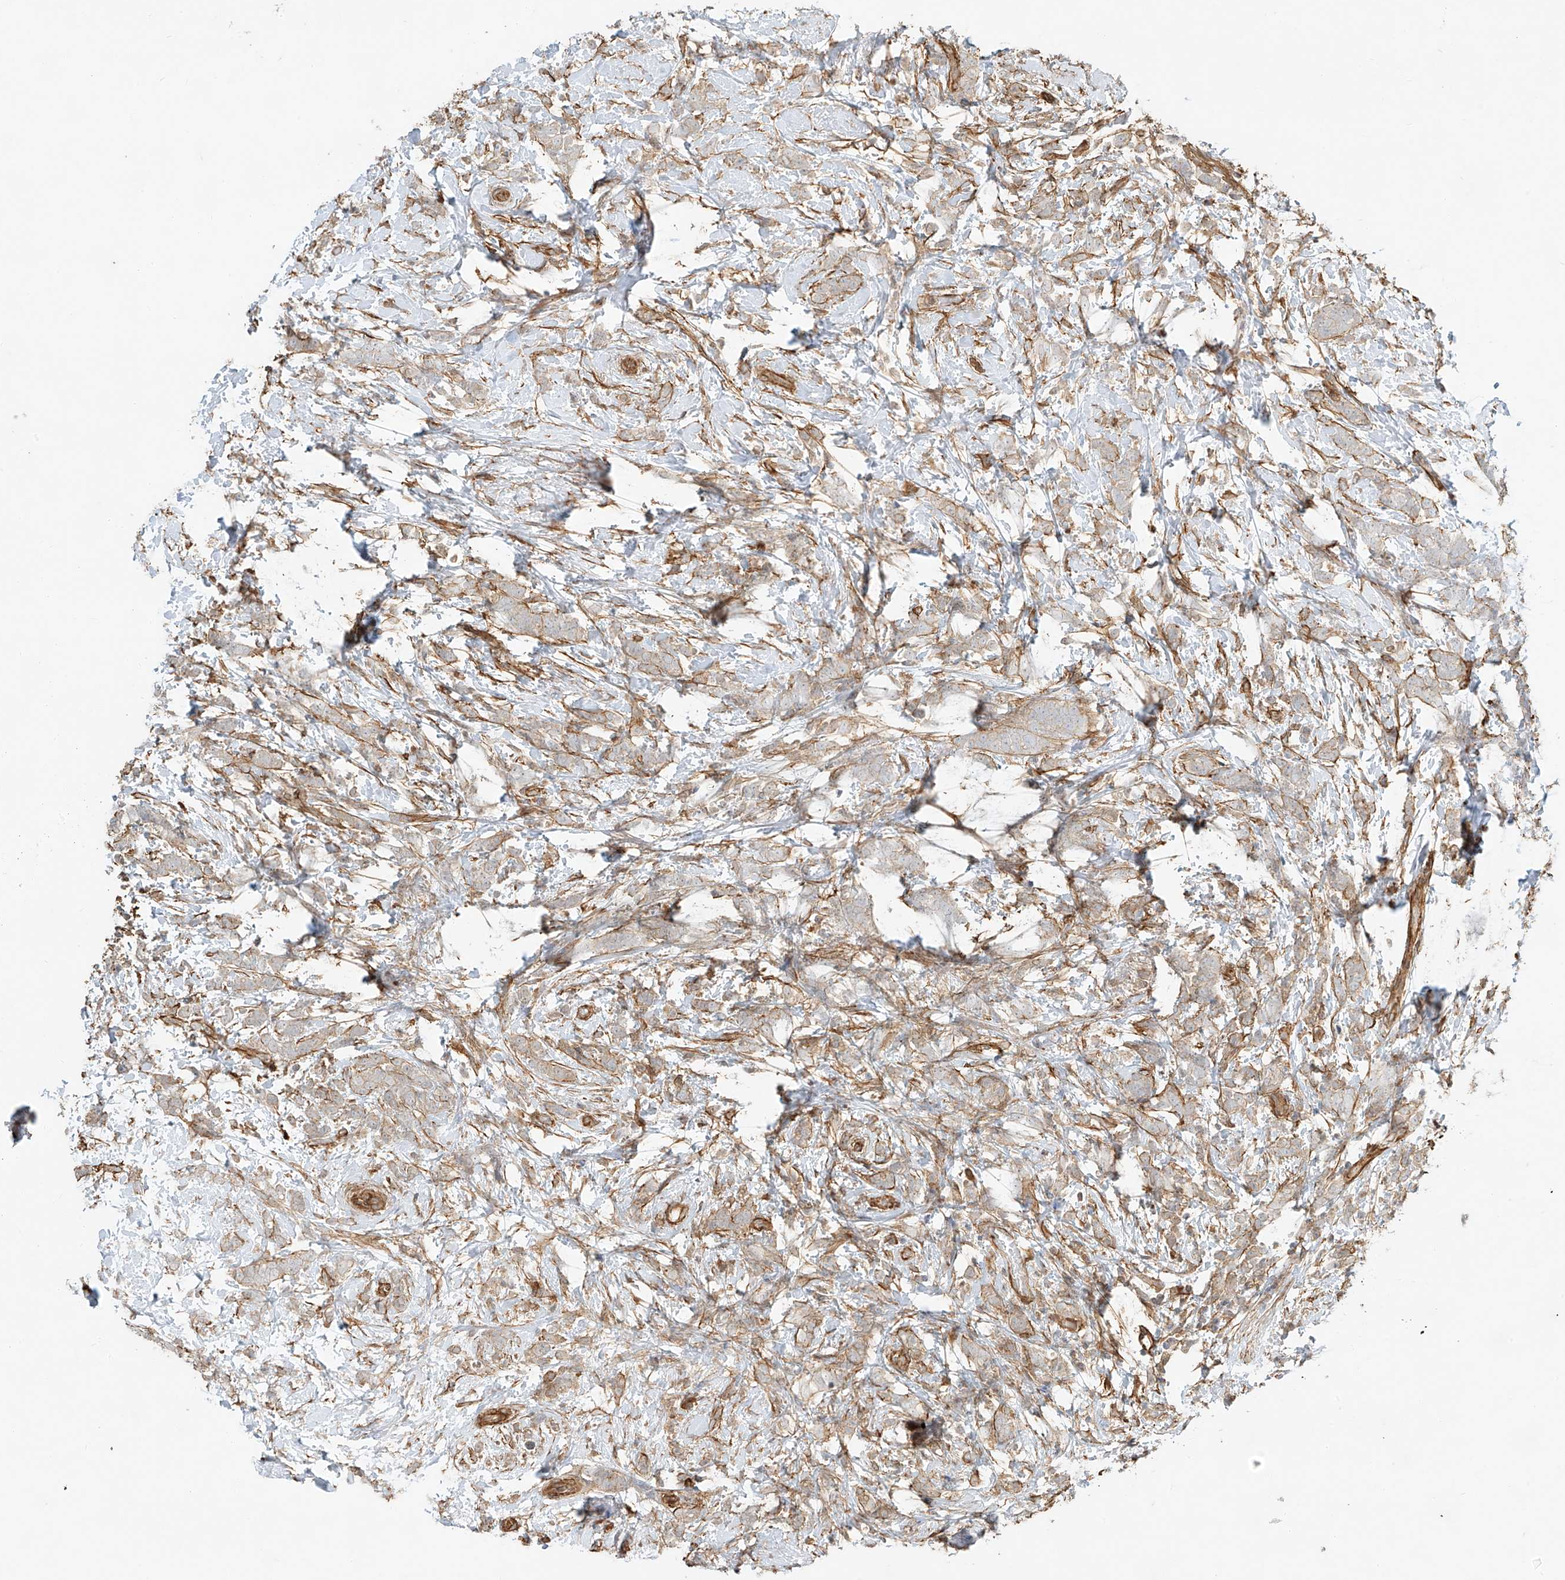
{"staining": {"intensity": "weak", "quantity": "25%-75%", "location": "cytoplasmic/membranous"}, "tissue": "breast cancer", "cell_type": "Tumor cells", "image_type": "cancer", "snomed": [{"axis": "morphology", "description": "Lobular carcinoma"}, {"axis": "topography", "description": "Breast"}], "caption": "Immunohistochemical staining of breast cancer reveals low levels of weak cytoplasmic/membranous protein expression in about 25%-75% of tumor cells. (Stains: DAB in brown, nuclei in blue, Microscopy: brightfield microscopy at high magnification).", "gene": "CSMD3", "patient": {"sex": "female", "age": 58}}